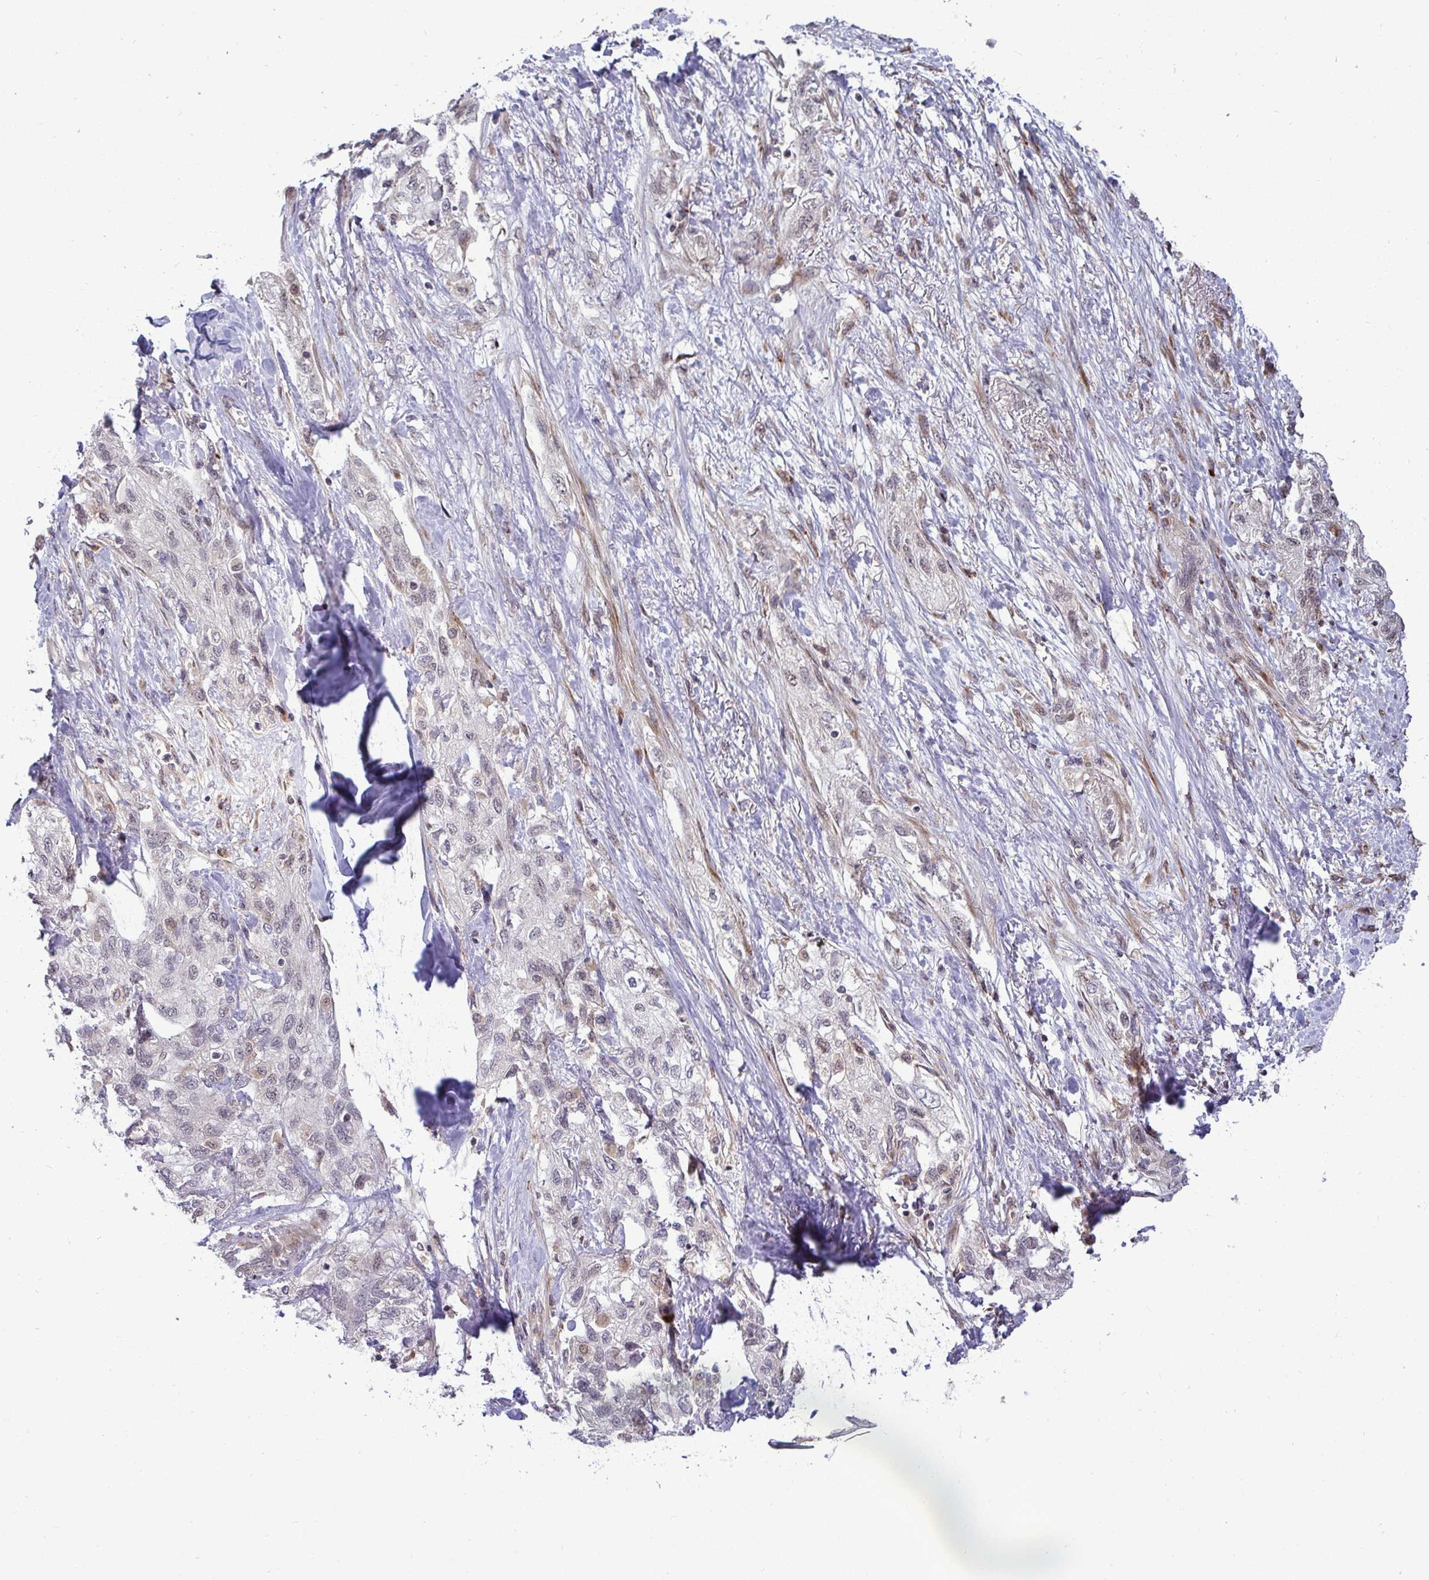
{"staining": {"intensity": "negative", "quantity": "none", "location": "none"}, "tissue": "skin cancer", "cell_type": "Tumor cells", "image_type": "cancer", "snomed": [{"axis": "morphology", "description": "Squamous cell carcinoma, NOS"}, {"axis": "topography", "description": "Skin"}, {"axis": "topography", "description": "Vulva"}], "caption": "Protein analysis of skin cancer demonstrates no significant positivity in tumor cells.", "gene": "TRIM44", "patient": {"sex": "female", "age": 86}}